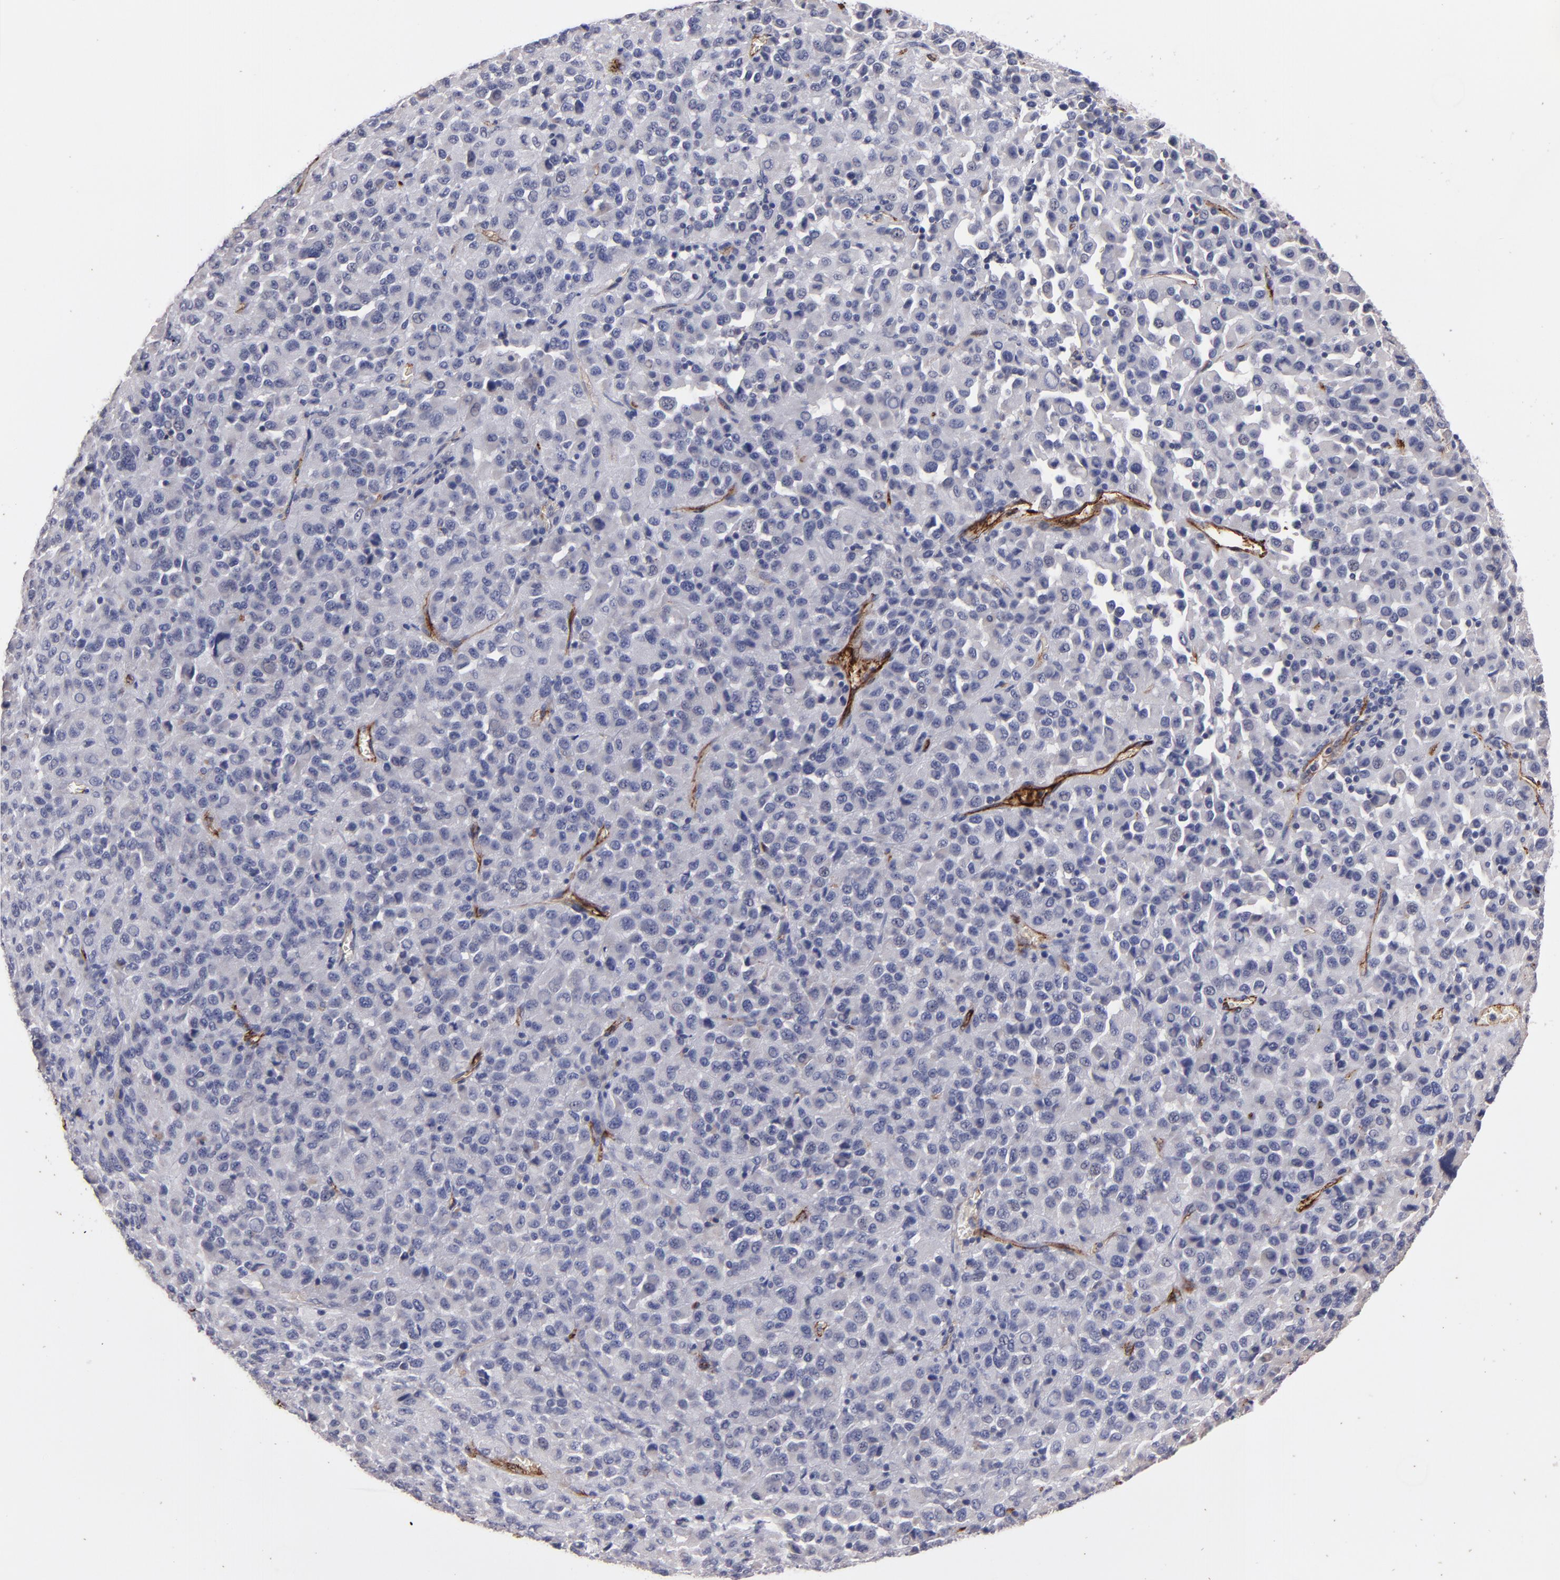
{"staining": {"intensity": "negative", "quantity": "none", "location": "none"}, "tissue": "melanoma", "cell_type": "Tumor cells", "image_type": "cancer", "snomed": [{"axis": "morphology", "description": "Malignant melanoma, Metastatic site"}, {"axis": "topography", "description": "Lung"}], "caption": "The histopathology image shows no staining of tumor cells in melanoma.", "gene": "CLDN5", "patient": {"sex": "male", "age": 64}}